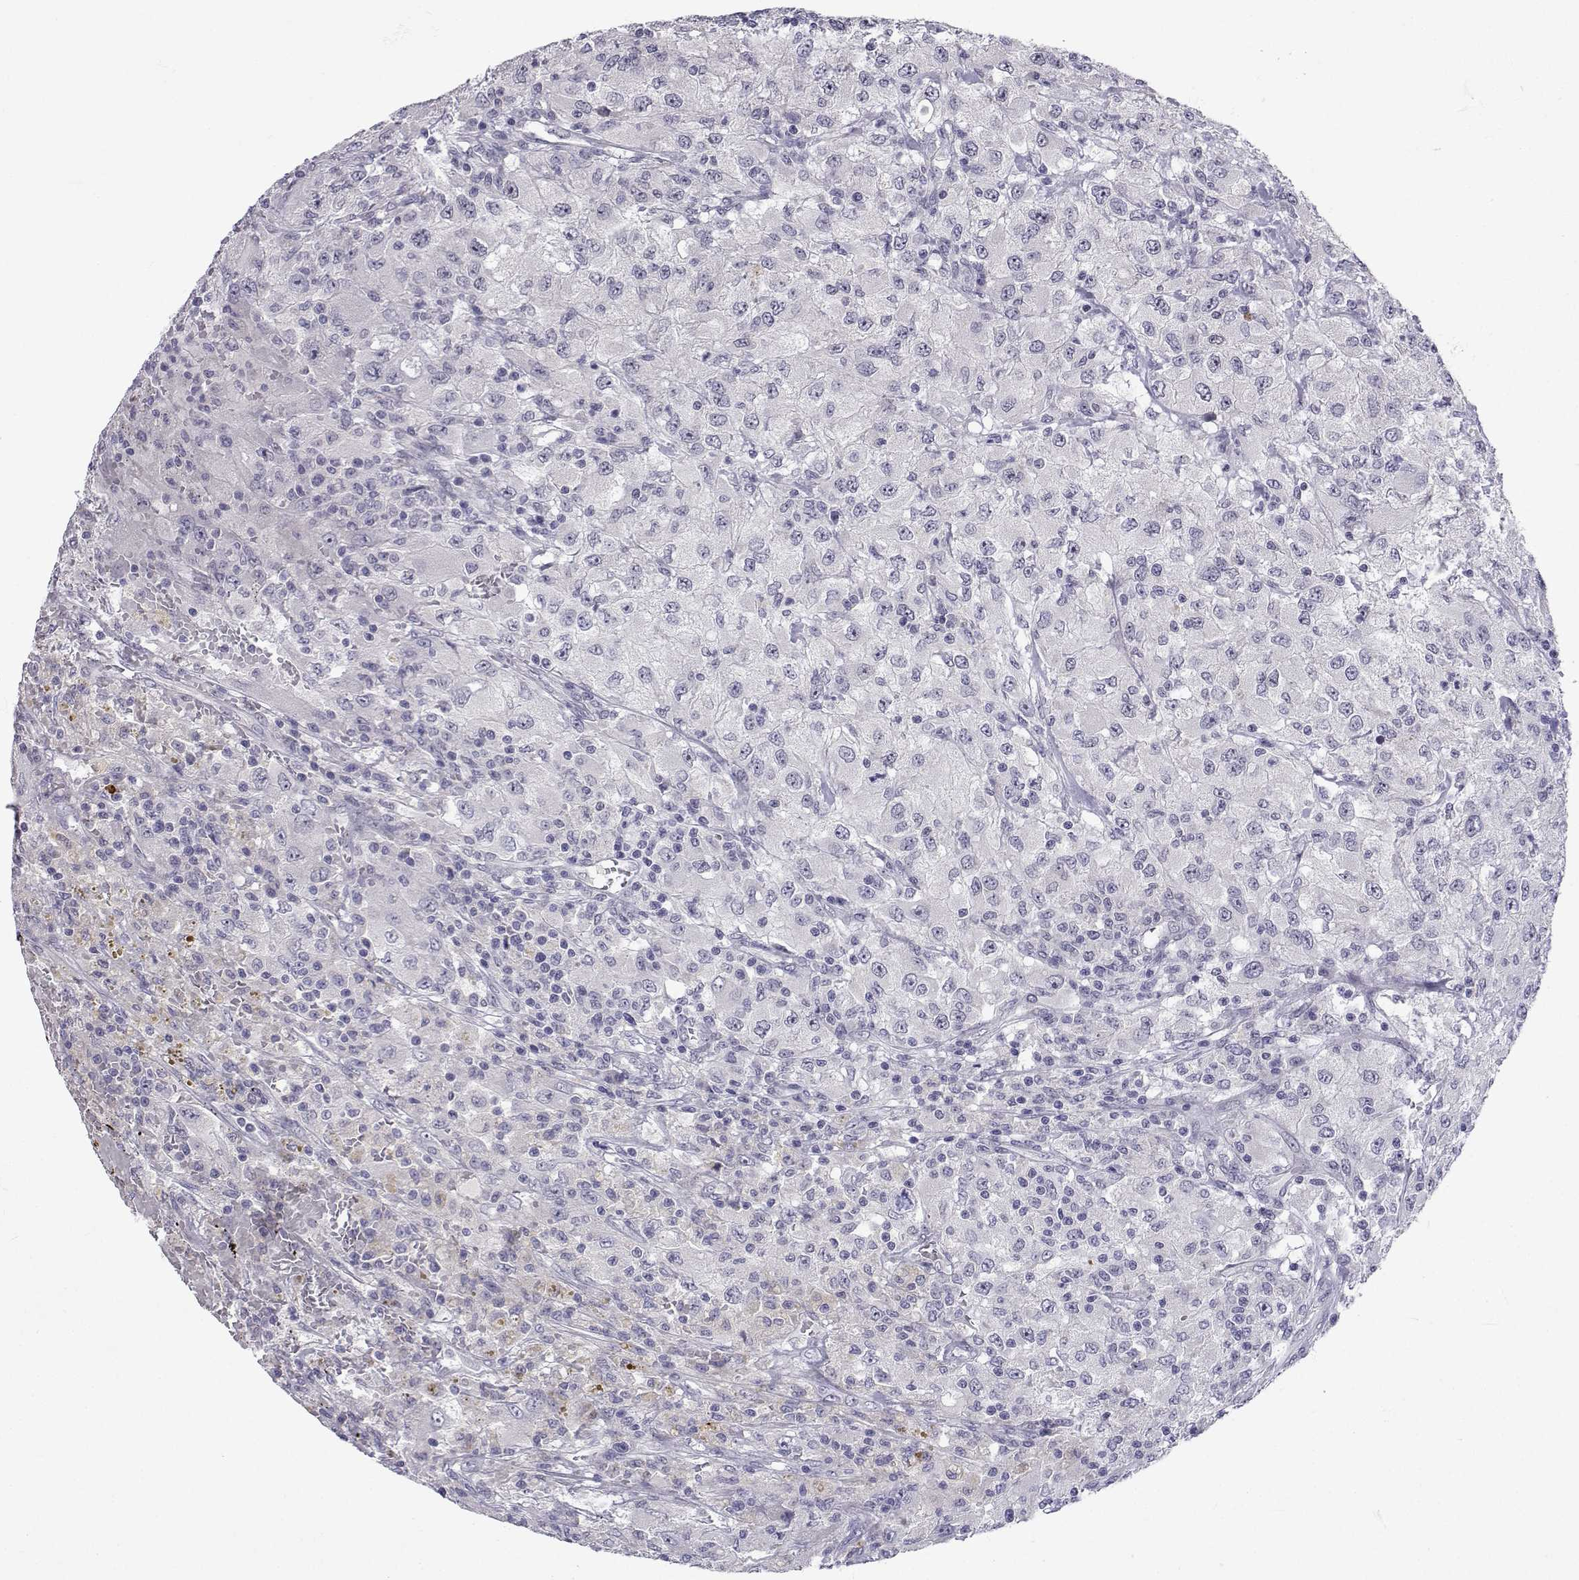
{"staining": {"intensity": "negative", "quantity": "none", "location": "none"}, "tissue": "renal cancer", "cell_type": "Tumor cells", "image_type": "cancer", "snomed": [{"axis": "morphology", "description": "Adenocarcinoma, NOS"}, {"axis": "topography", "description": "Kidney"}], "caption": "Immunohistochemistry micrograph of human renal adenocarcinoma stained for a protein (brown), which shows no staining in tumor cells. The staining is performed using DAB (3,3'-diaminobenzidine) brown chromogen with nuclei counter-stained in using hematoxylin.", "gene": "SLC6A3", "patient": {"sex": "female", "age": 67}}